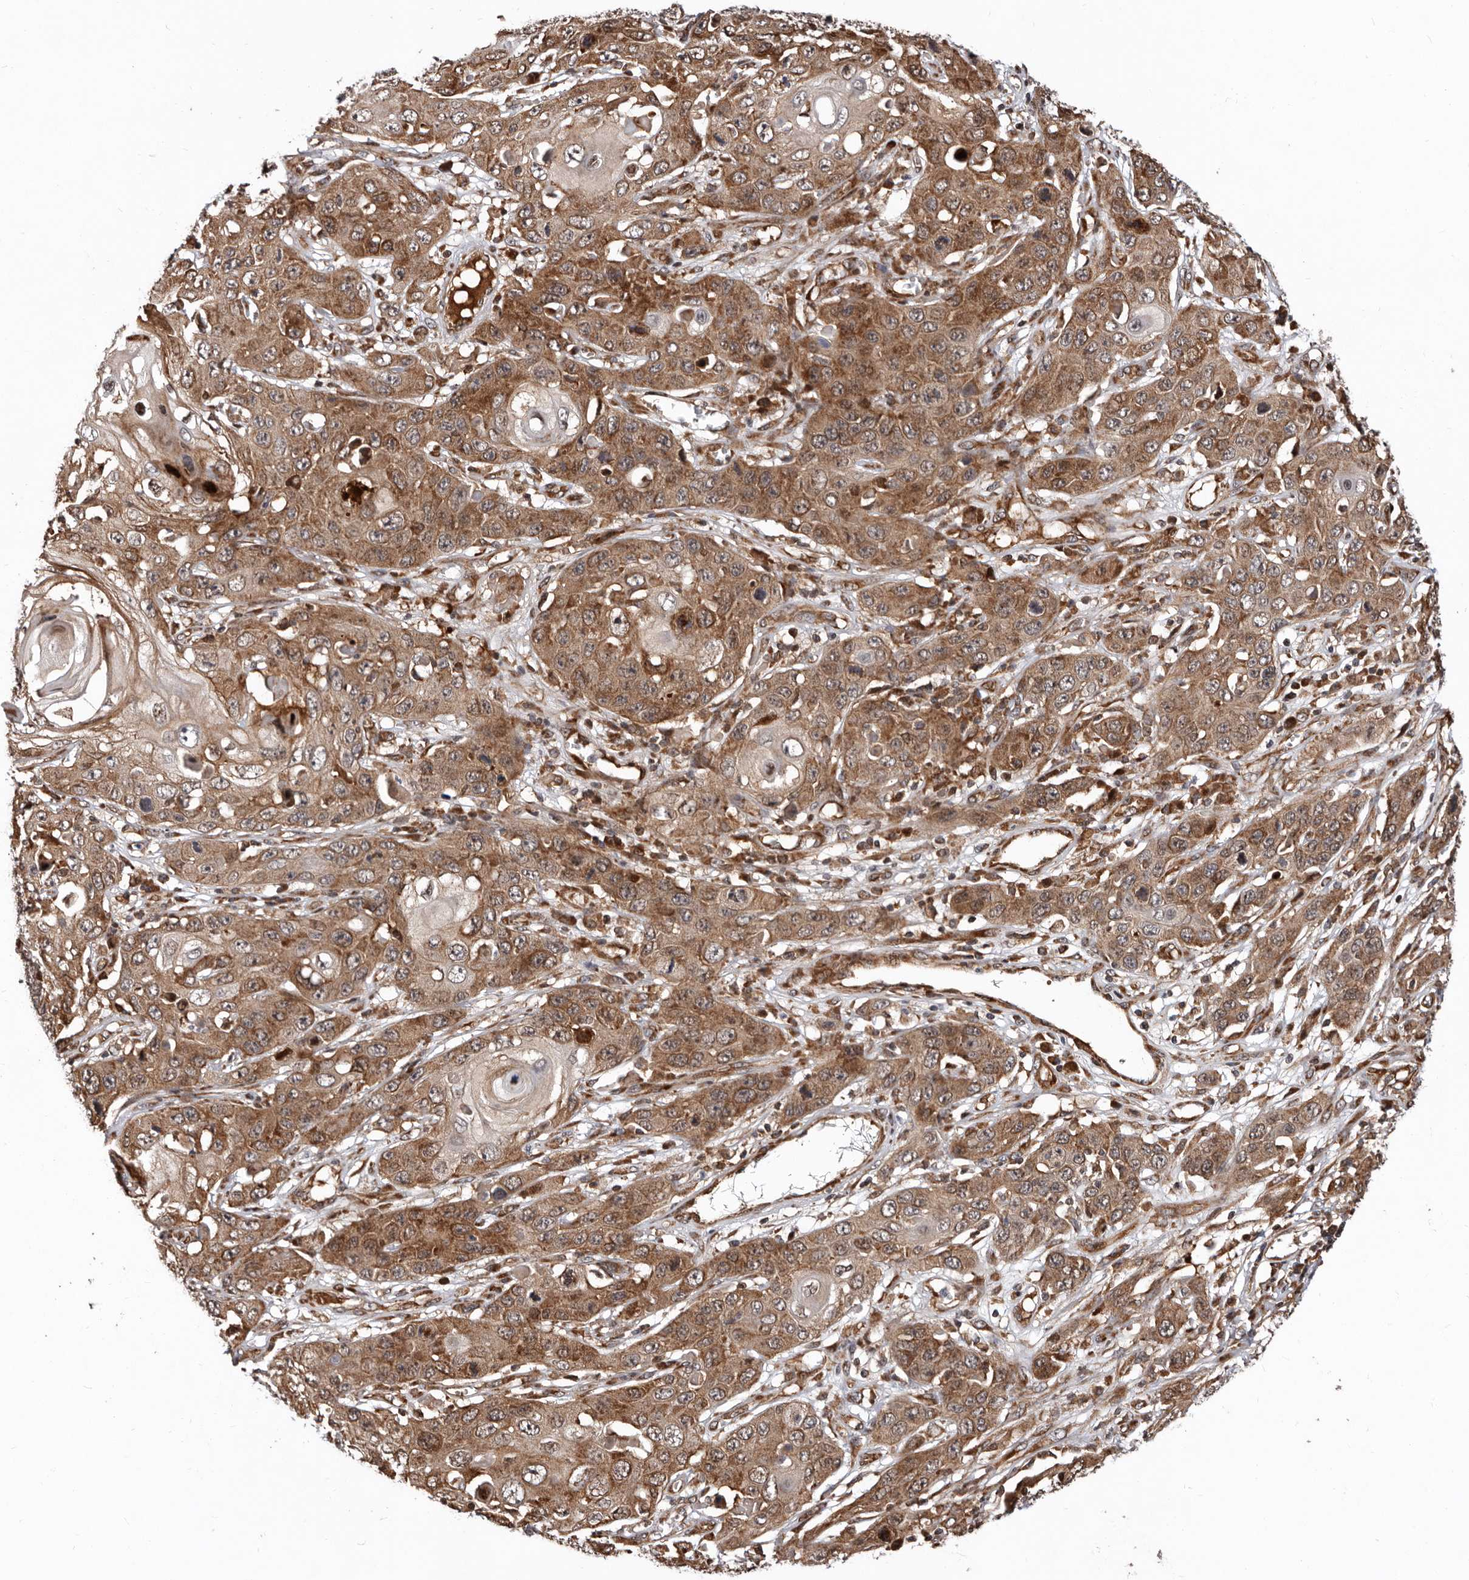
{"staining": {"intensity": "moderate", "quantity": ">75%", "location": "cytoplasmic/membranous"}, "tissue": "skin cancer", "cell_type": "Tumor cells", "image_type": "cancer", "snomed": [{"axis": "morphology", "description": "Squamous cell carcinoma, NOS"}, {"axis": "topography", "description": "Skin"}], "caption": "This is a photomicrograph of immunohistochemistry (IHC) staining of squamous cell carcinoma (skin), which shows moderate positivity in the cytoplasmic/membranous of tumor cells.", "gene": "WEE2", "patient": {"sex": "male", "age": 55}}